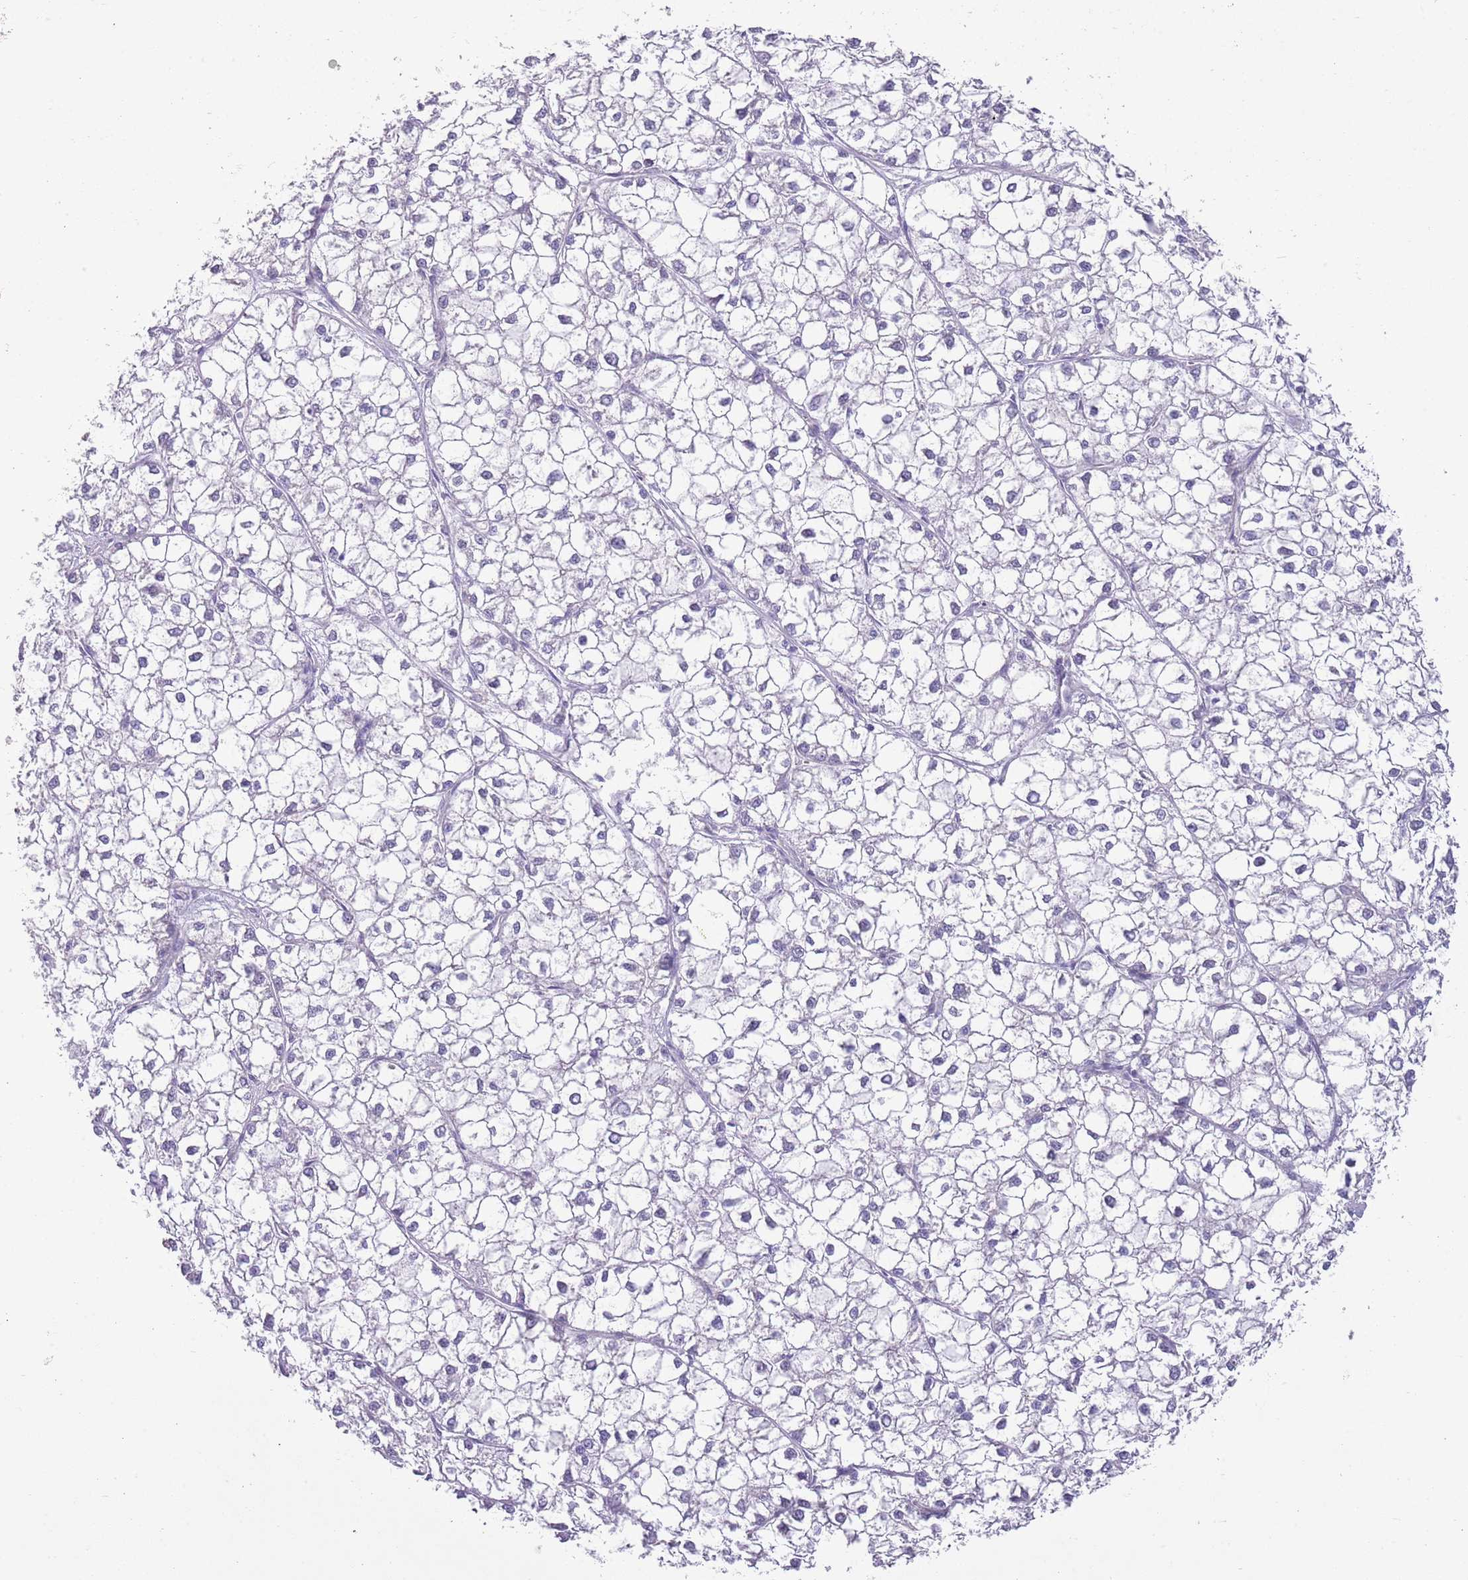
{"staining": {"intensity": "negative", "quantity": "none", "location": "none"}, "tissue": "liver cancer", "cell_type": "Tumor cells", "image_type": "cancer", "snomed": [{"axis": "morphology", "description": "Carcinoma, Hepatocellular, NOS"}, {"axis": "topography", "description": "Liver"}], "caption": "Immunohistochemistry of liver hepatocellular carcinoma reveals no expression in tumor cells. (DAB immunohistochemistry with hematoxylin counter stain).", "gene": "SFTPA1", "patient": {"sex": "female", "age": 43}}